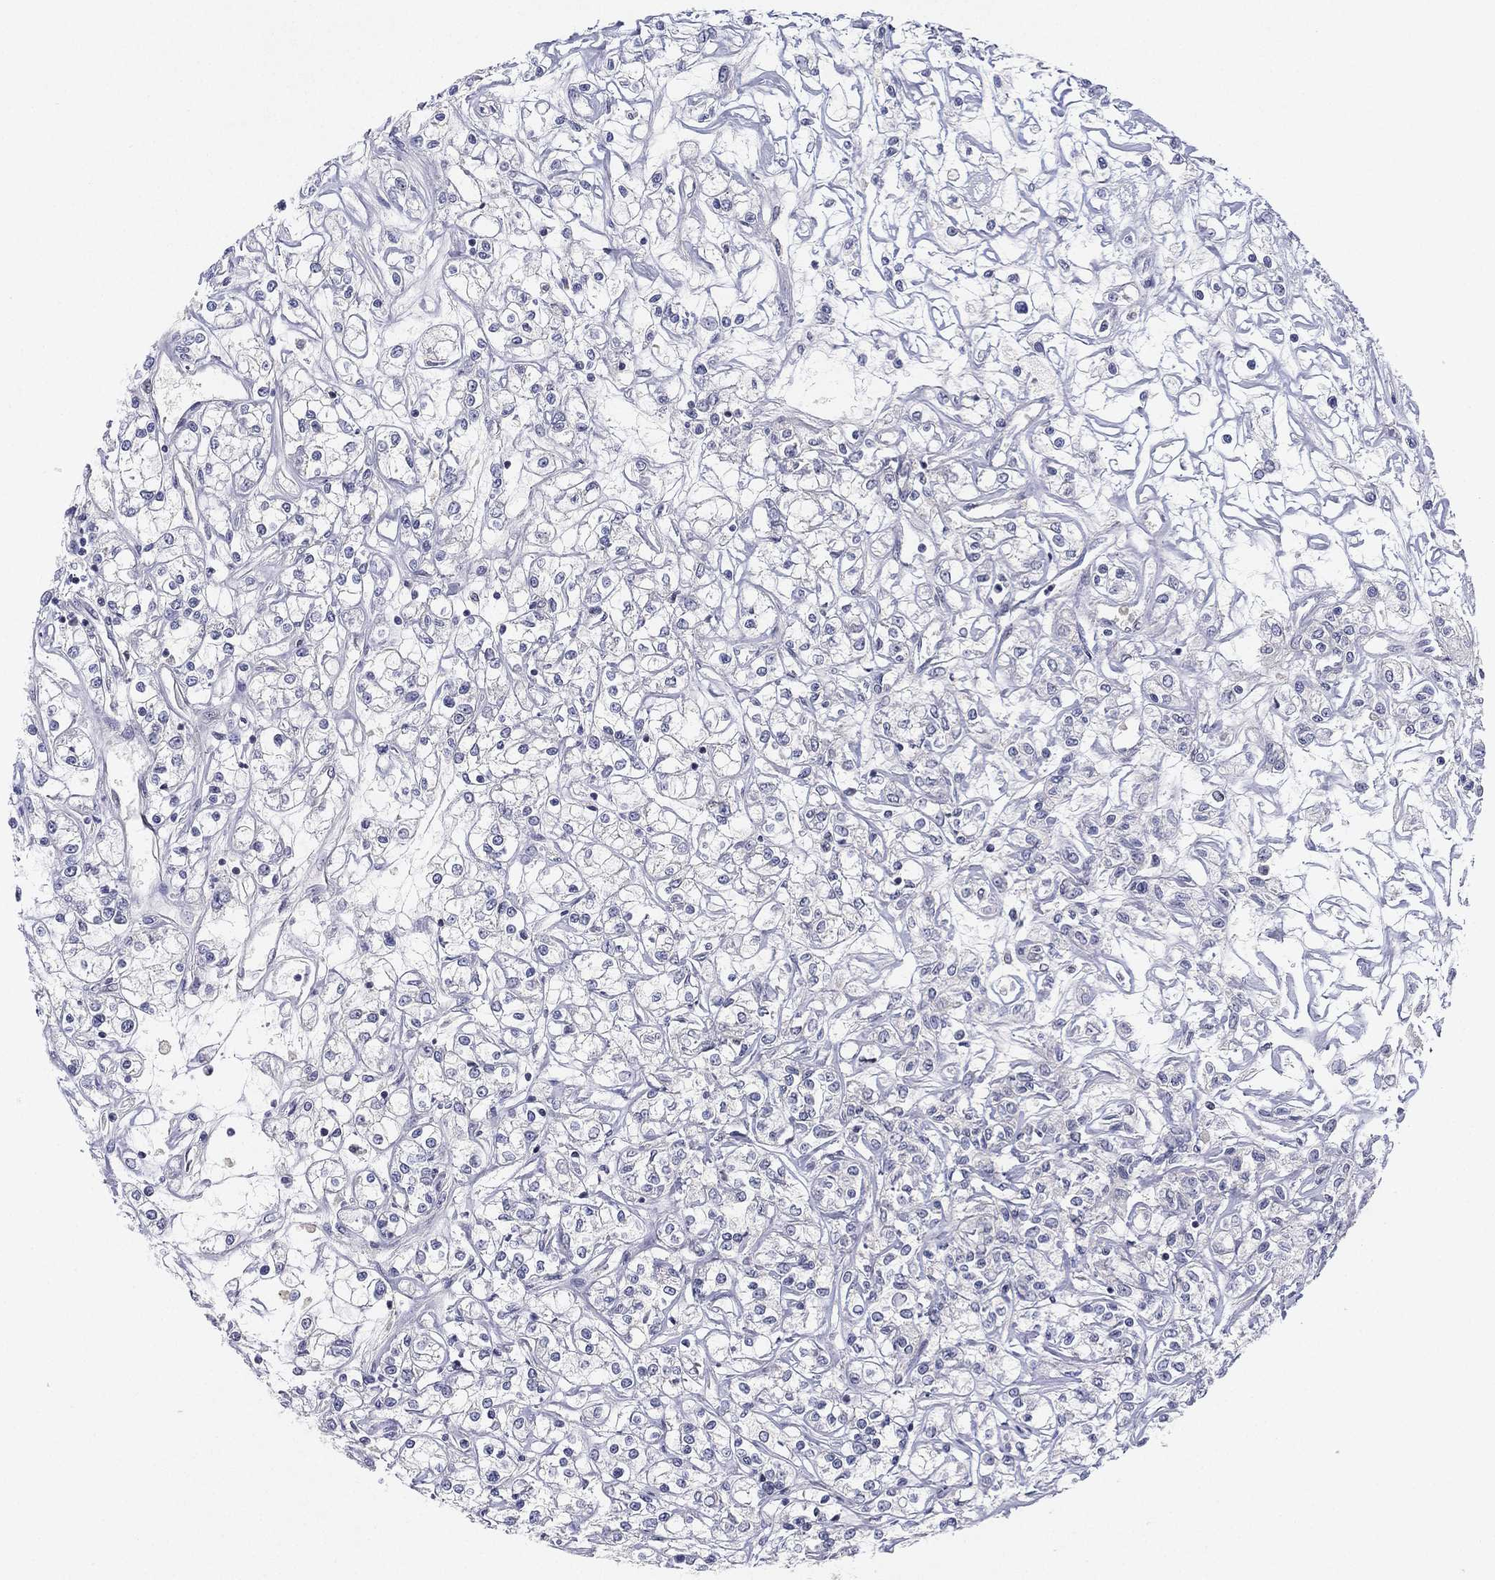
{"staining": {"intensity": "negative", "quantity": "none", "location": "none"}, "tissue": "renal cancer", "cell_type": "Tumor cells", "image_type": "cancer", "snomed": [{"axis": "morphology", "description": "Adenocarcinoma, NOS"}, {"axis": "topography", "description": "Kidney"}], "caption": "This is an immunohistochemistry image of human renal cancer (adenocarcinoma). There is no staining in tumor cells.", "gene": "MS4A8", "patient": {"sex": "female", "age": 59}}